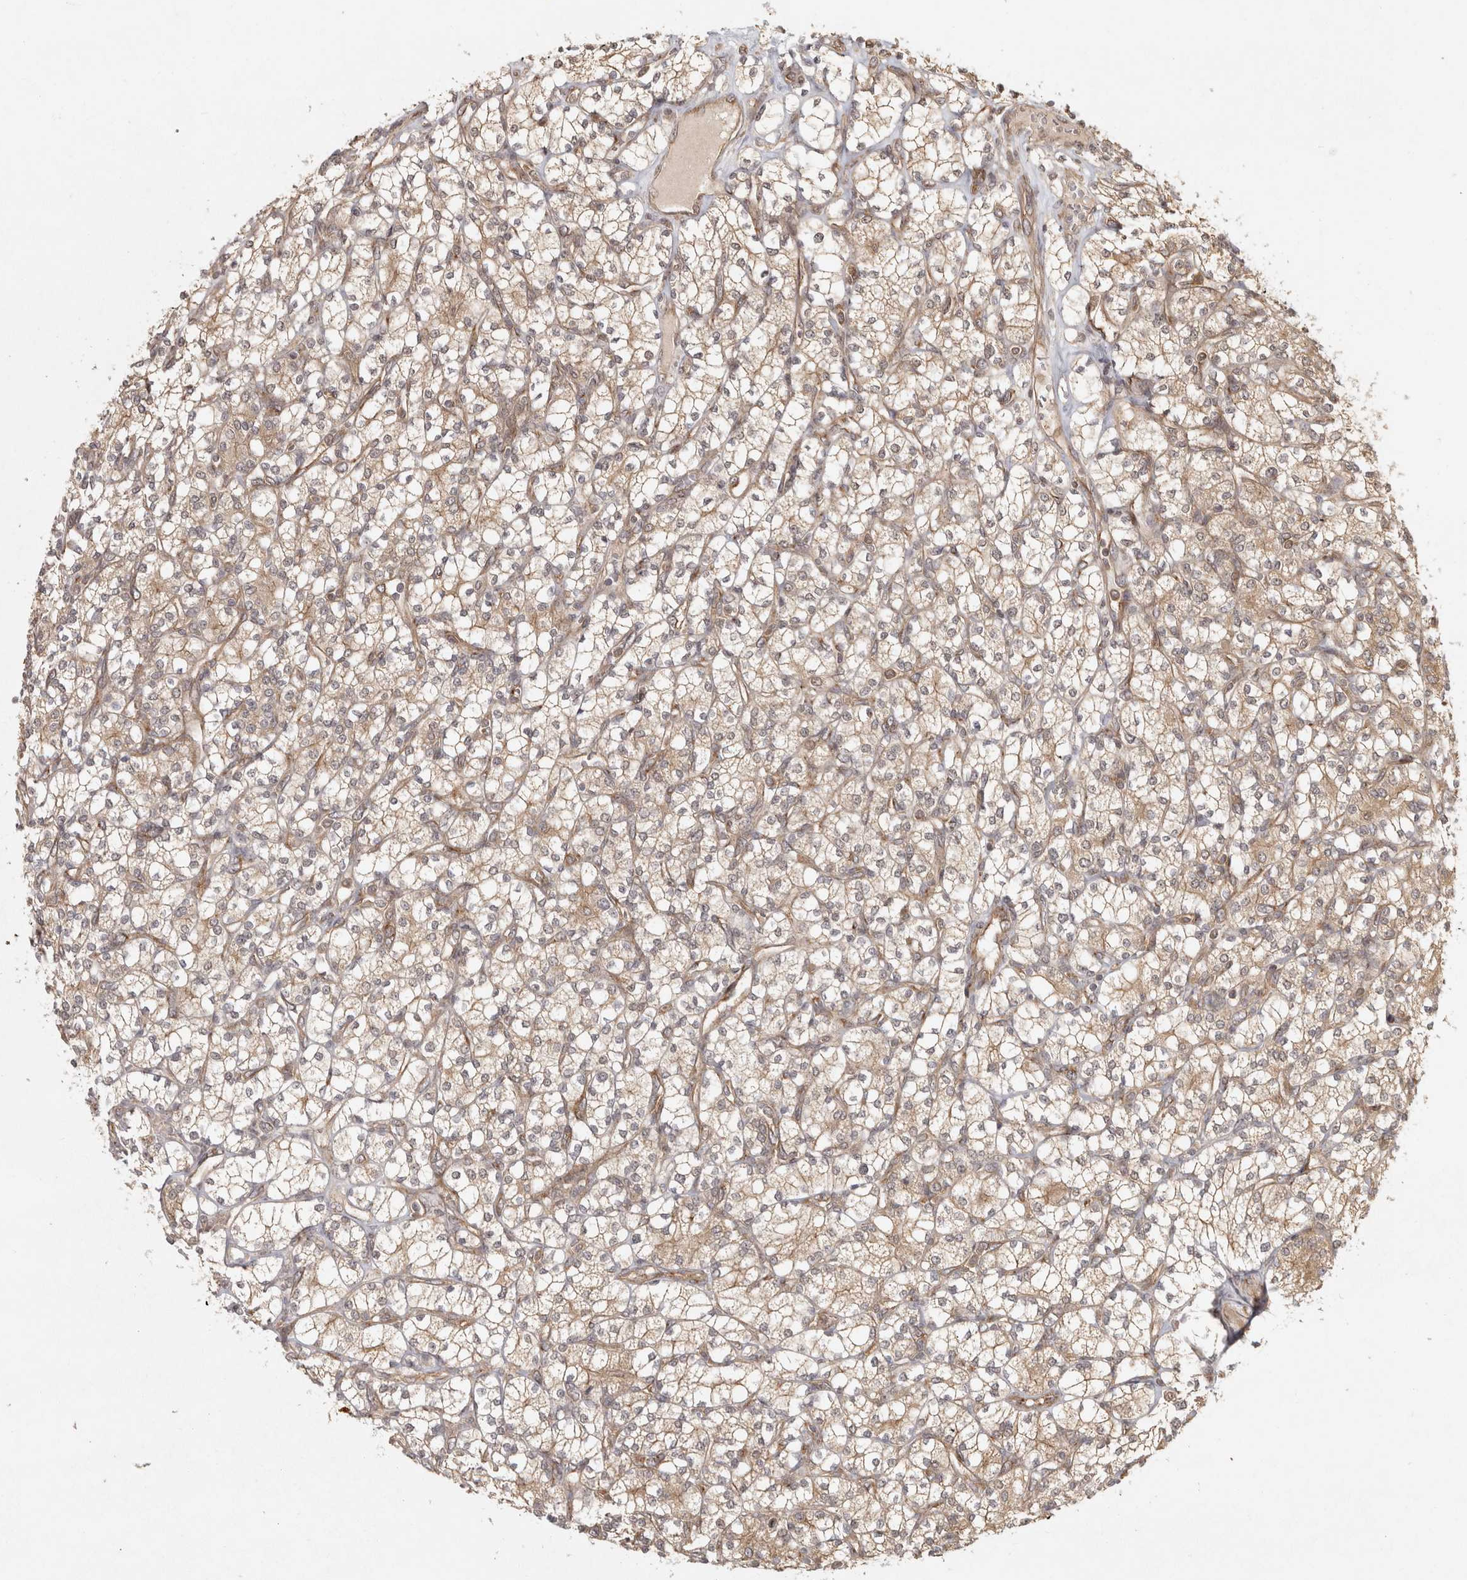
{"staining": {"intensity": "weak", "quantity": ">75%", "location": "cytoplasmic/membranous"}, "tissue": "renal cancer", "cell_type": "Tumor cells", "image_type": "cancer", "snomed": [{"axis": "morphology", "description": "Adenocarcinoma, NOS"}, {"axis": "topography", "description": "Kidney"}], "caption": "DAB (3,3'-diaminobenzidine) immunohistochemical staining of human adenocarcinoma (renal) displays weak cytoplasmic/membranous protein positivity in about >75% of tumor cells. (brown staining indicates protein expression, while blue staining denotes nuclei).", "gene": "CAMSAP2", "patient": {"sex": "male", "age": 77}}